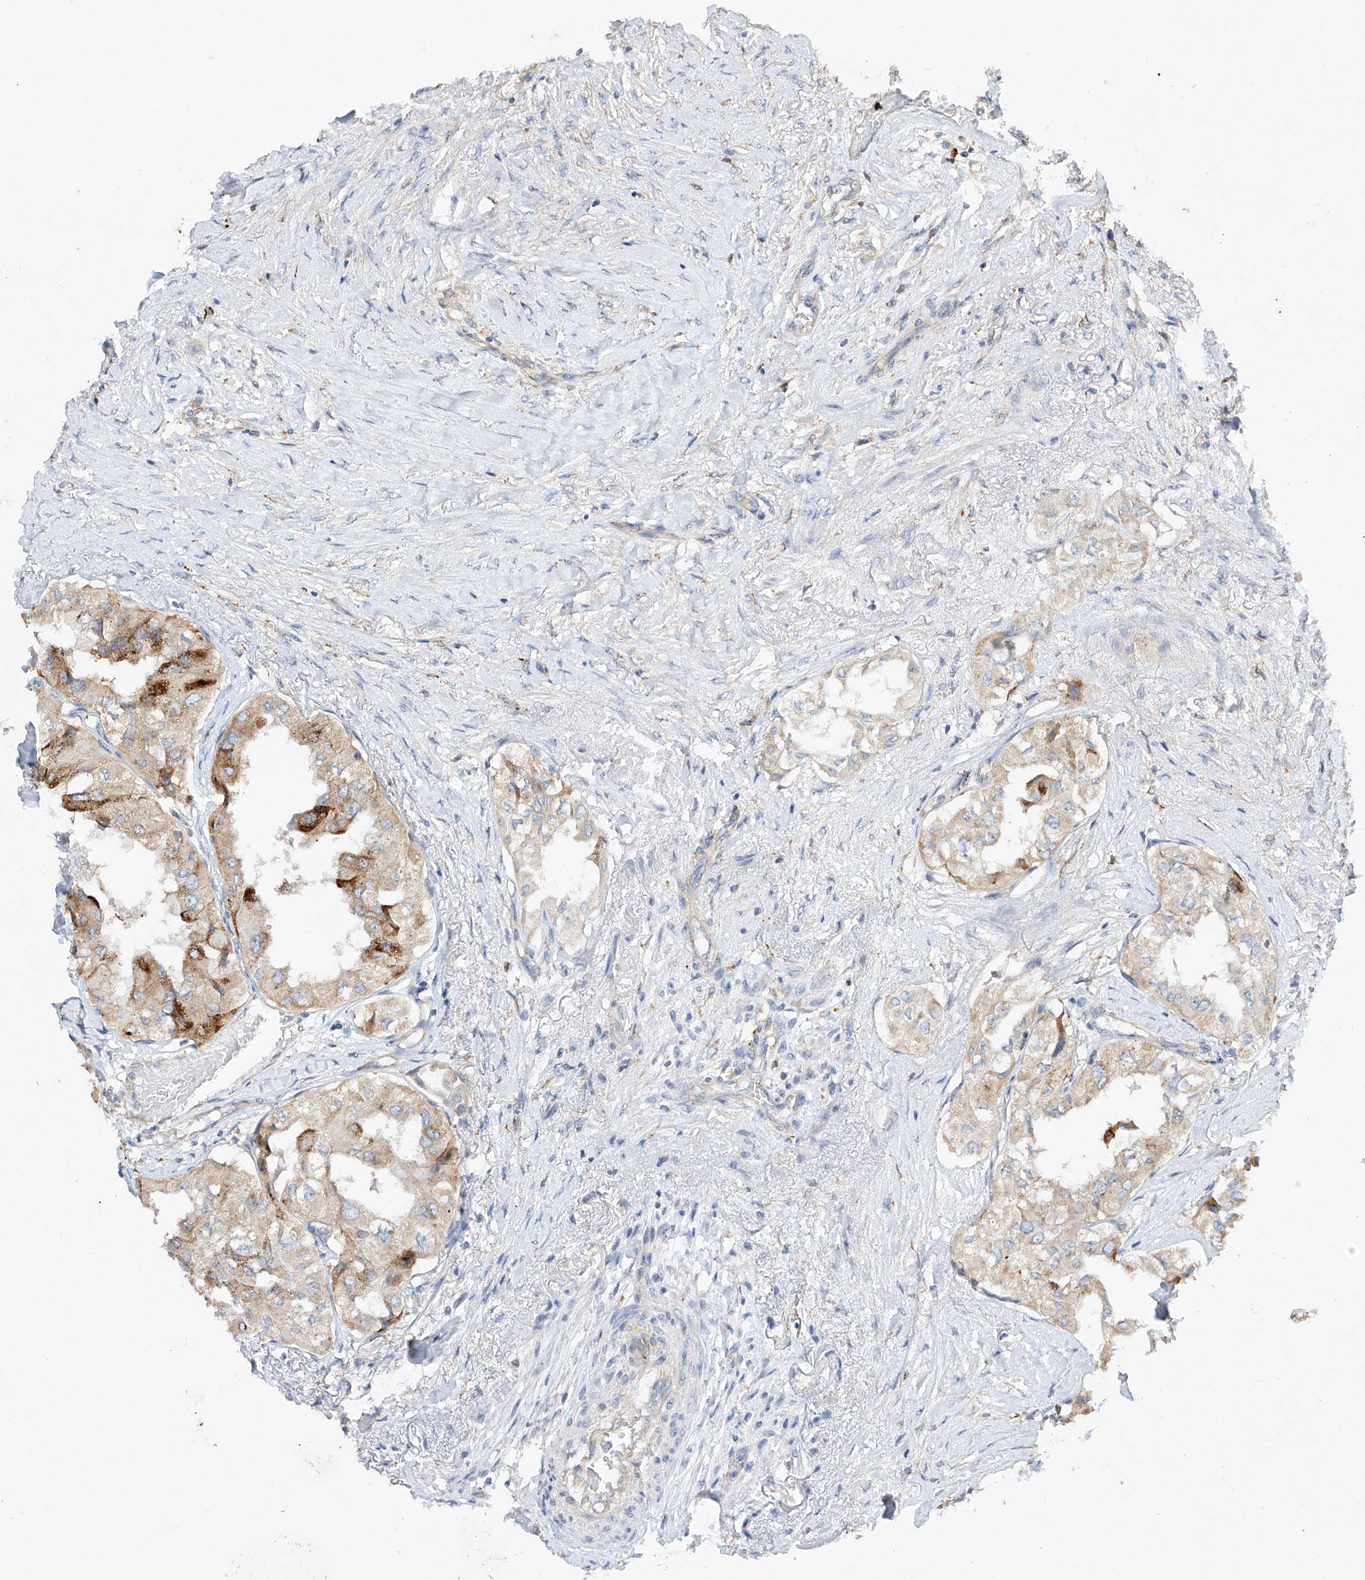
{"staining": {"intensity": "strong", "quantity": "<25%", "location": "cytoplasmic/membranous"}, "tissue": "thyroid cancer", "cell_type": "Tumor cells", "image_type": "cancer", "snomed": [{"axis": "morphology", "description": "Papillary adenocarcinoma, NOS"}, {"axis": "topography", "description": "Thyroid gland"}], "caption": "Immunohistochemical staining of thyroid cancer demonstrates medium levels of strong cytoplasmic/membranous protein expression in approximately <25% of tumor cells.", "gene": "AMD1", "patient": {"sex": "female", "age": 59}}